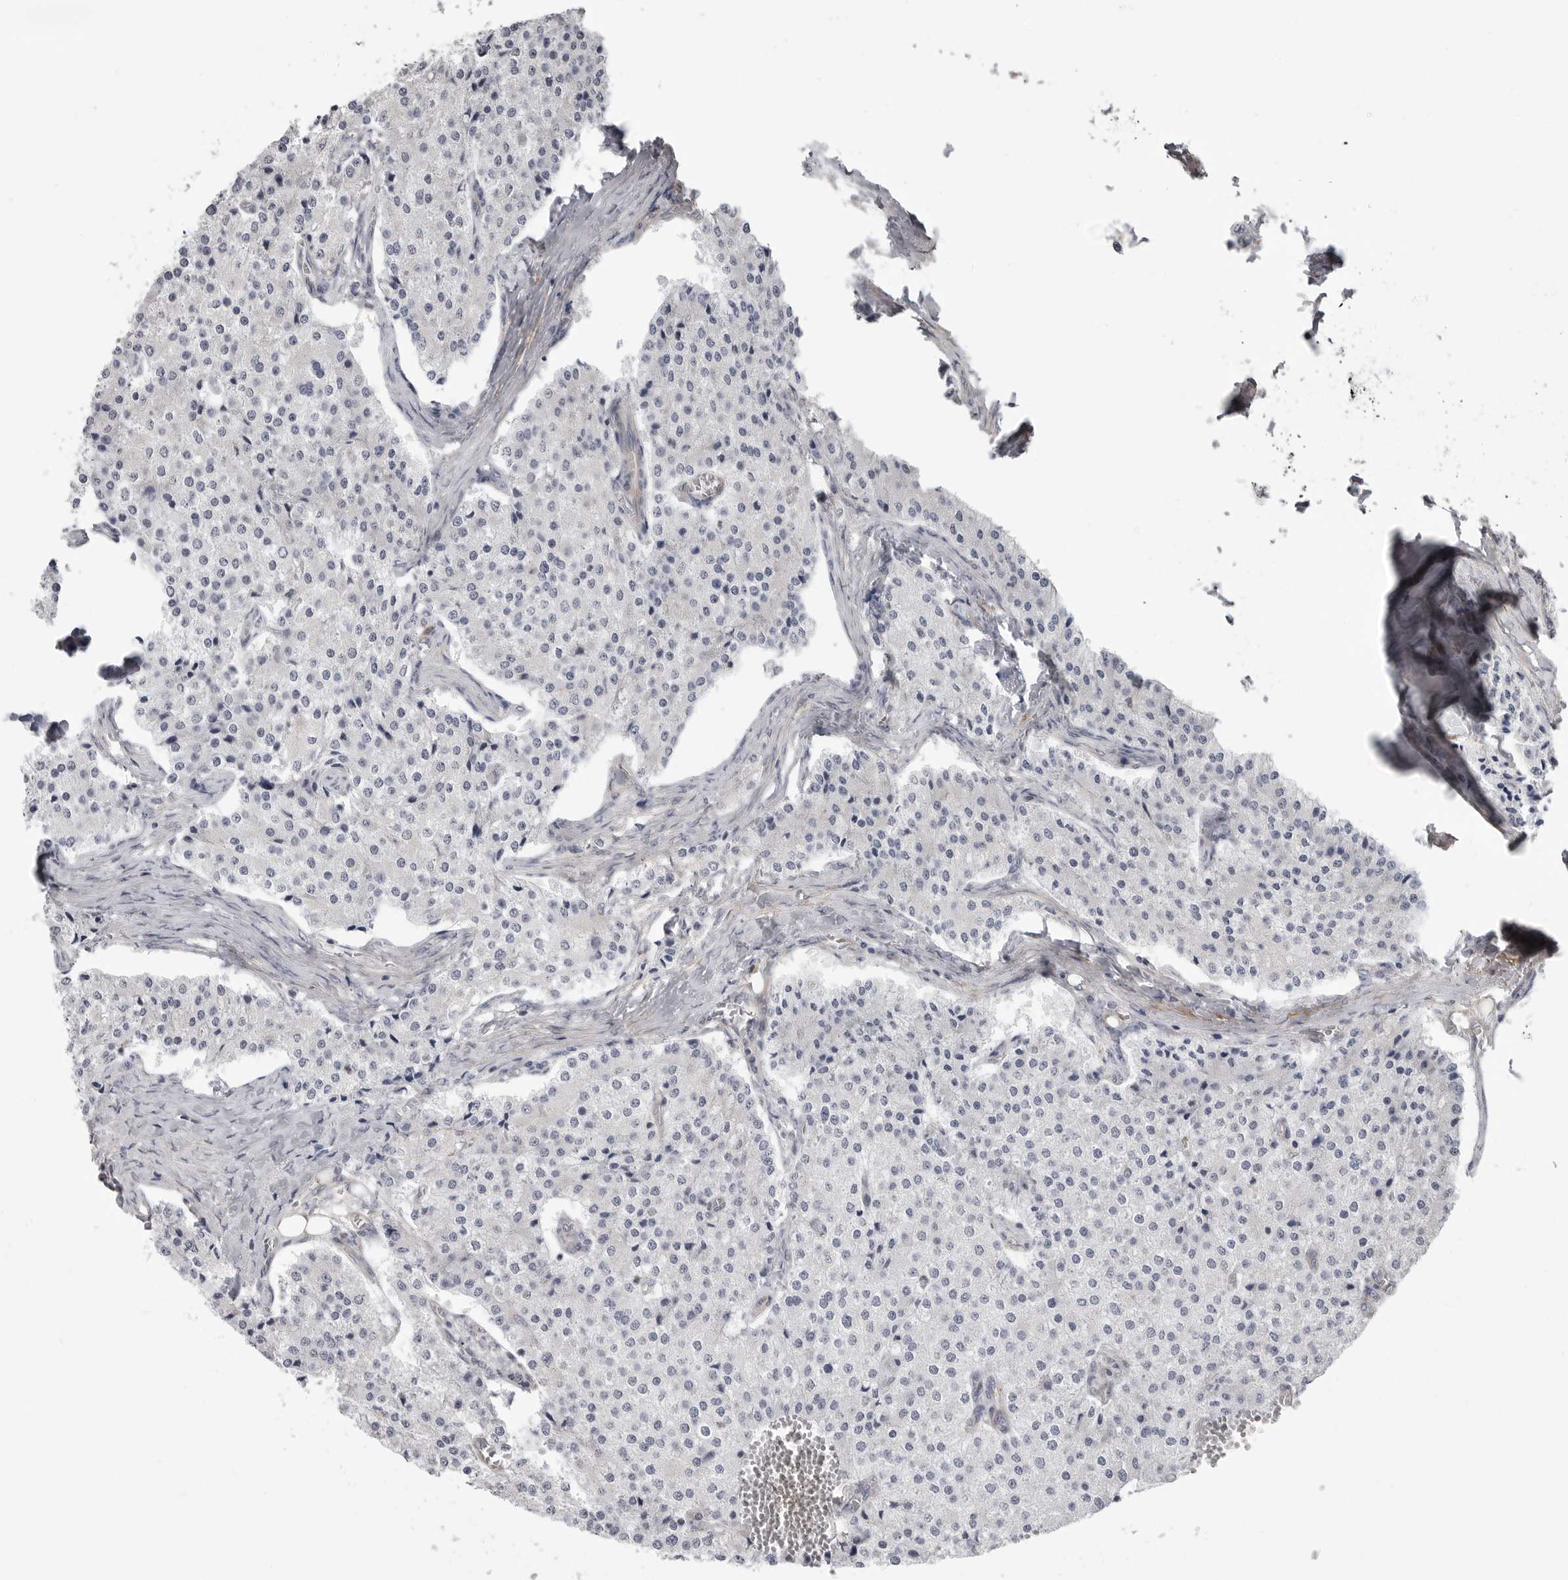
{"staining": {"intensity": "negative", "quantity": "none", "location": "none"}, "tissue": "carcinoid", "cell_type": "Tumor cells", "image_type": "cancer", "snomed": [{"axis": "morphology", "description": "Carcinoid, malignant, NOS"}, {"axis": "topography", "description": "Colon"}], "caption": "The IHC photomicrograph has no significant staining in tumor cells of carcinoid tissue.", "gene": "SCP2", "patient": {"sex": "female", "age": 52}}